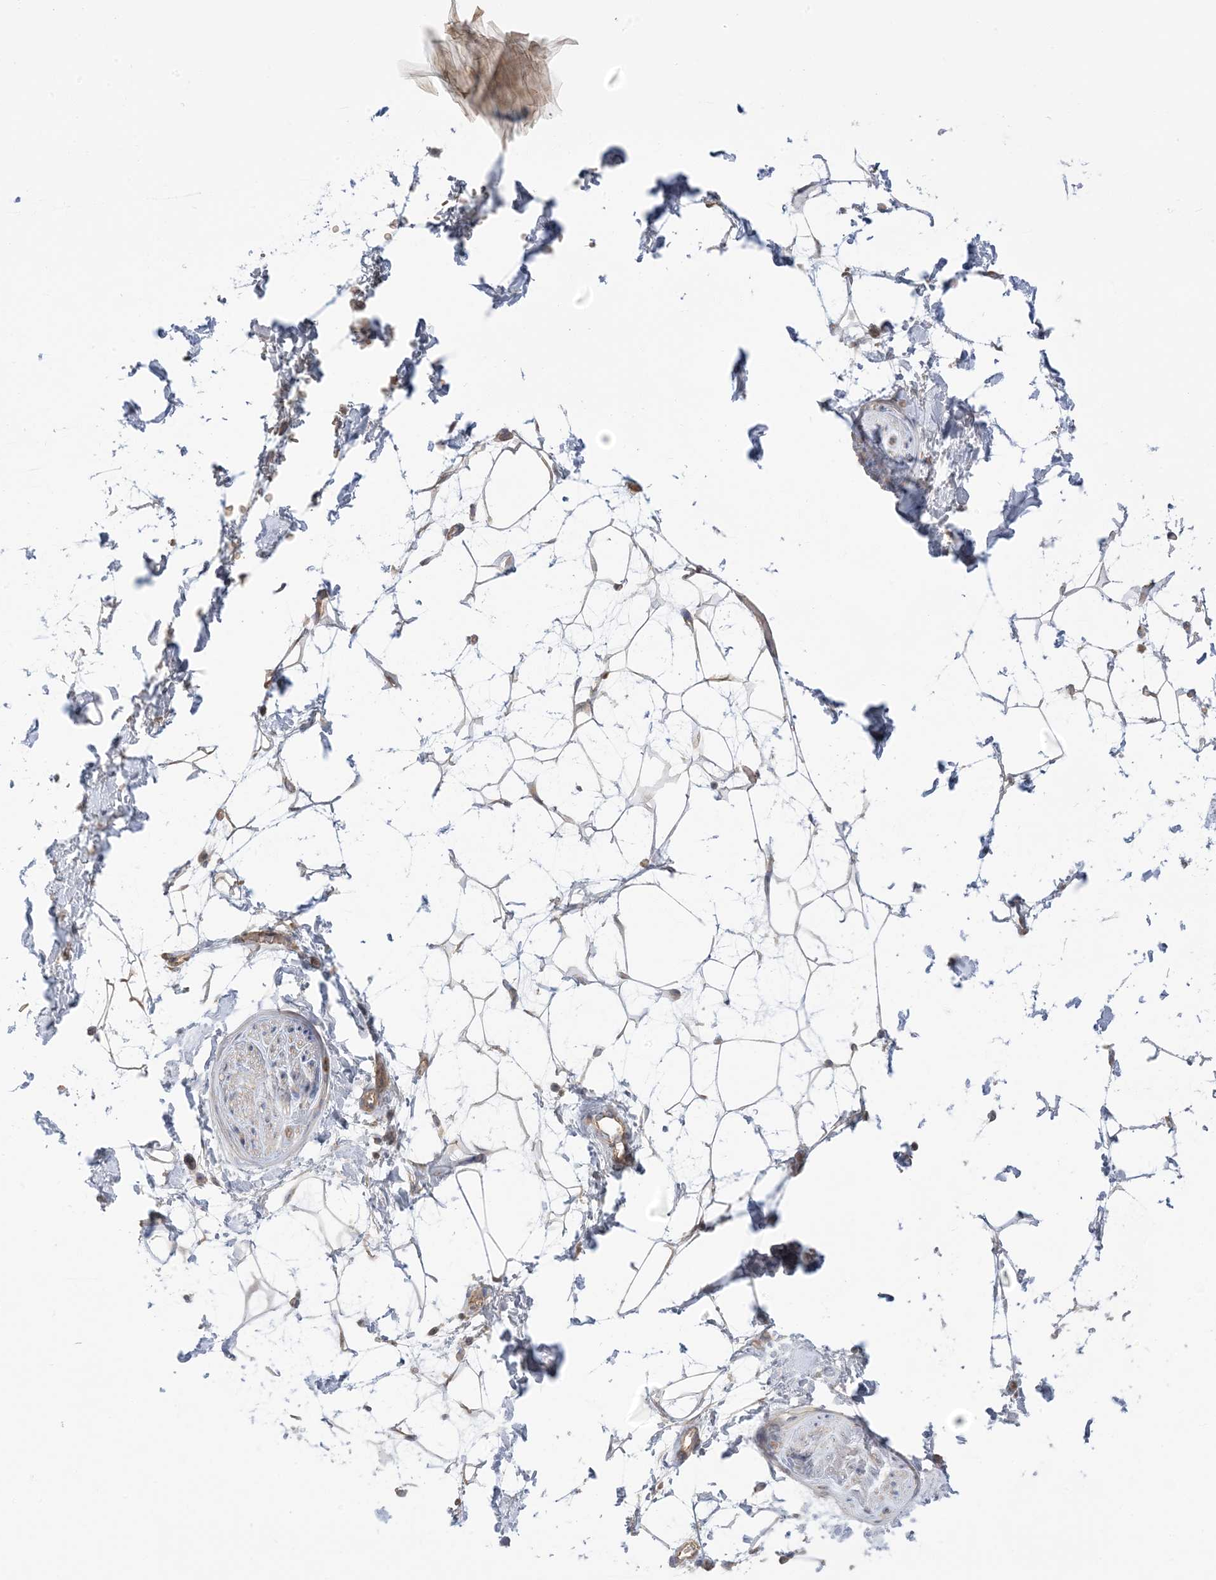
{"staining": {"intensity": "negative", "quantity": "none", "location": "none"}, "tissue": "adipose tissue", "cell_type": "Adipocytes", "image_type": "normal", "snomed": [{"axis": "morphology", "description": "Normal tissue, NOS"}, {"axis": "topography", "description": "Soft tissue"}], "caption": "Immunohistochemistry (IHC) histopathology image of unremarkable adipose tissue: adipose tissue stained with DAB (3,3'-diaminobenzidine) exhibits no significant protein expression in adipocytes. (IHC, brightfield microscopy, high magnification).", "gene": "ICMT", "patient": {"sex": "male", "age": 72}}